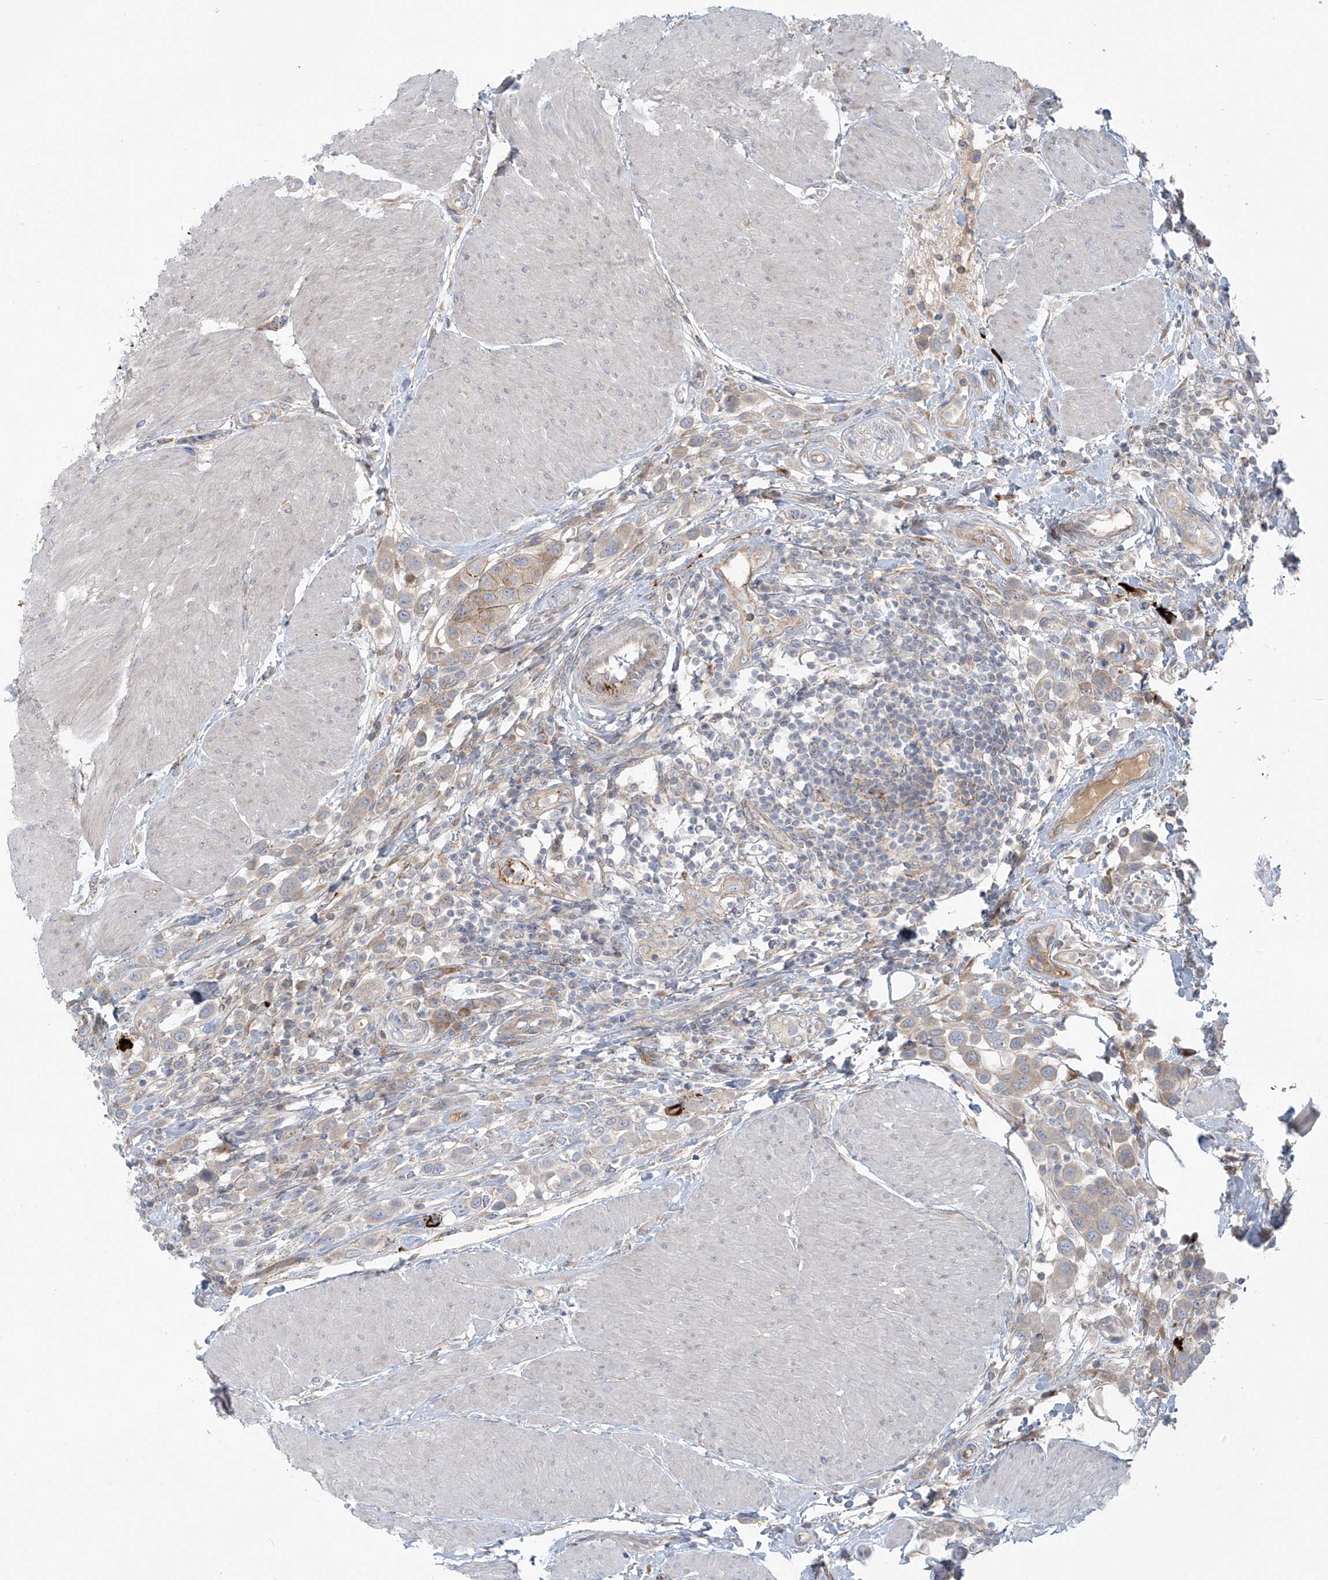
{"staining": {"intensity": "weak", "quantity": "<25%", "location": "cytoplasmic/membranous"}, "tissue": "urothelial cancer", "cell_type": "Tumor cells", "image_type": "cancer", "snomed": [{"axis": "morphology", "description": "Urothelial carcinoma, High grade"}, {"axis": "topography", "description": "Urinary bladder"}], "caption": "This is an IHC image of human urothelial carcinoma (high-grade). There is no expression in tumor cells.", "gene": "LZTS3", "patient": {"sex": "male", "age": 50}}